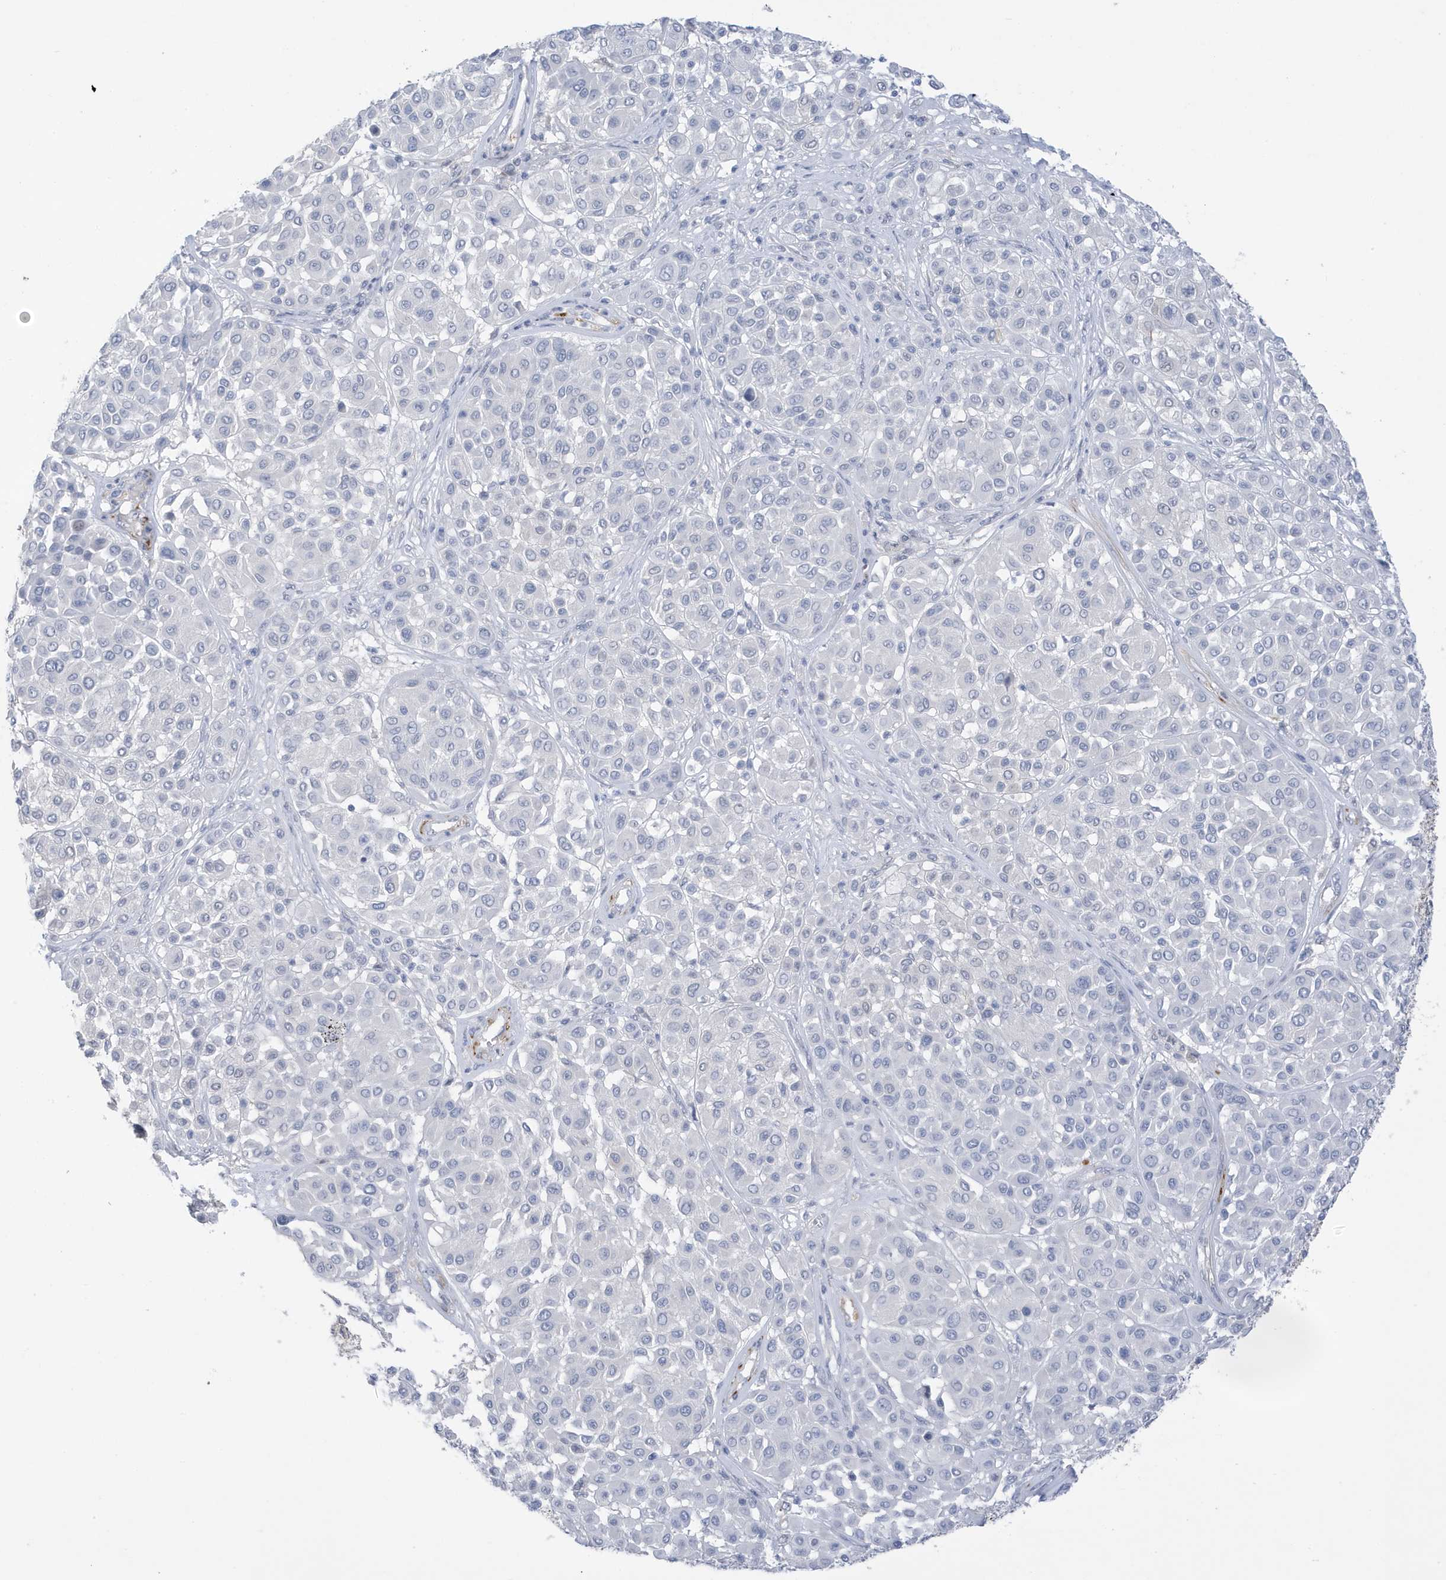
{"staining": {"intensity": "negative", "quantity": "none", "location": "none"}, "tissue": "melanoma", "cell_type": "Tumor cells", "image_type": "cancer", "snomed": [{"axis": "morphology", "description": "Malignant melanoma, Metastatic site"}, {"axis": "topography", "description": "Soft tissue"}], "caption": "Immunohistochemistry of malignant melanoma (metastatic site) displays no positivity in tumor cells.", "gene": "PERM1", "patient": {"sex": "male", "age": 41}}